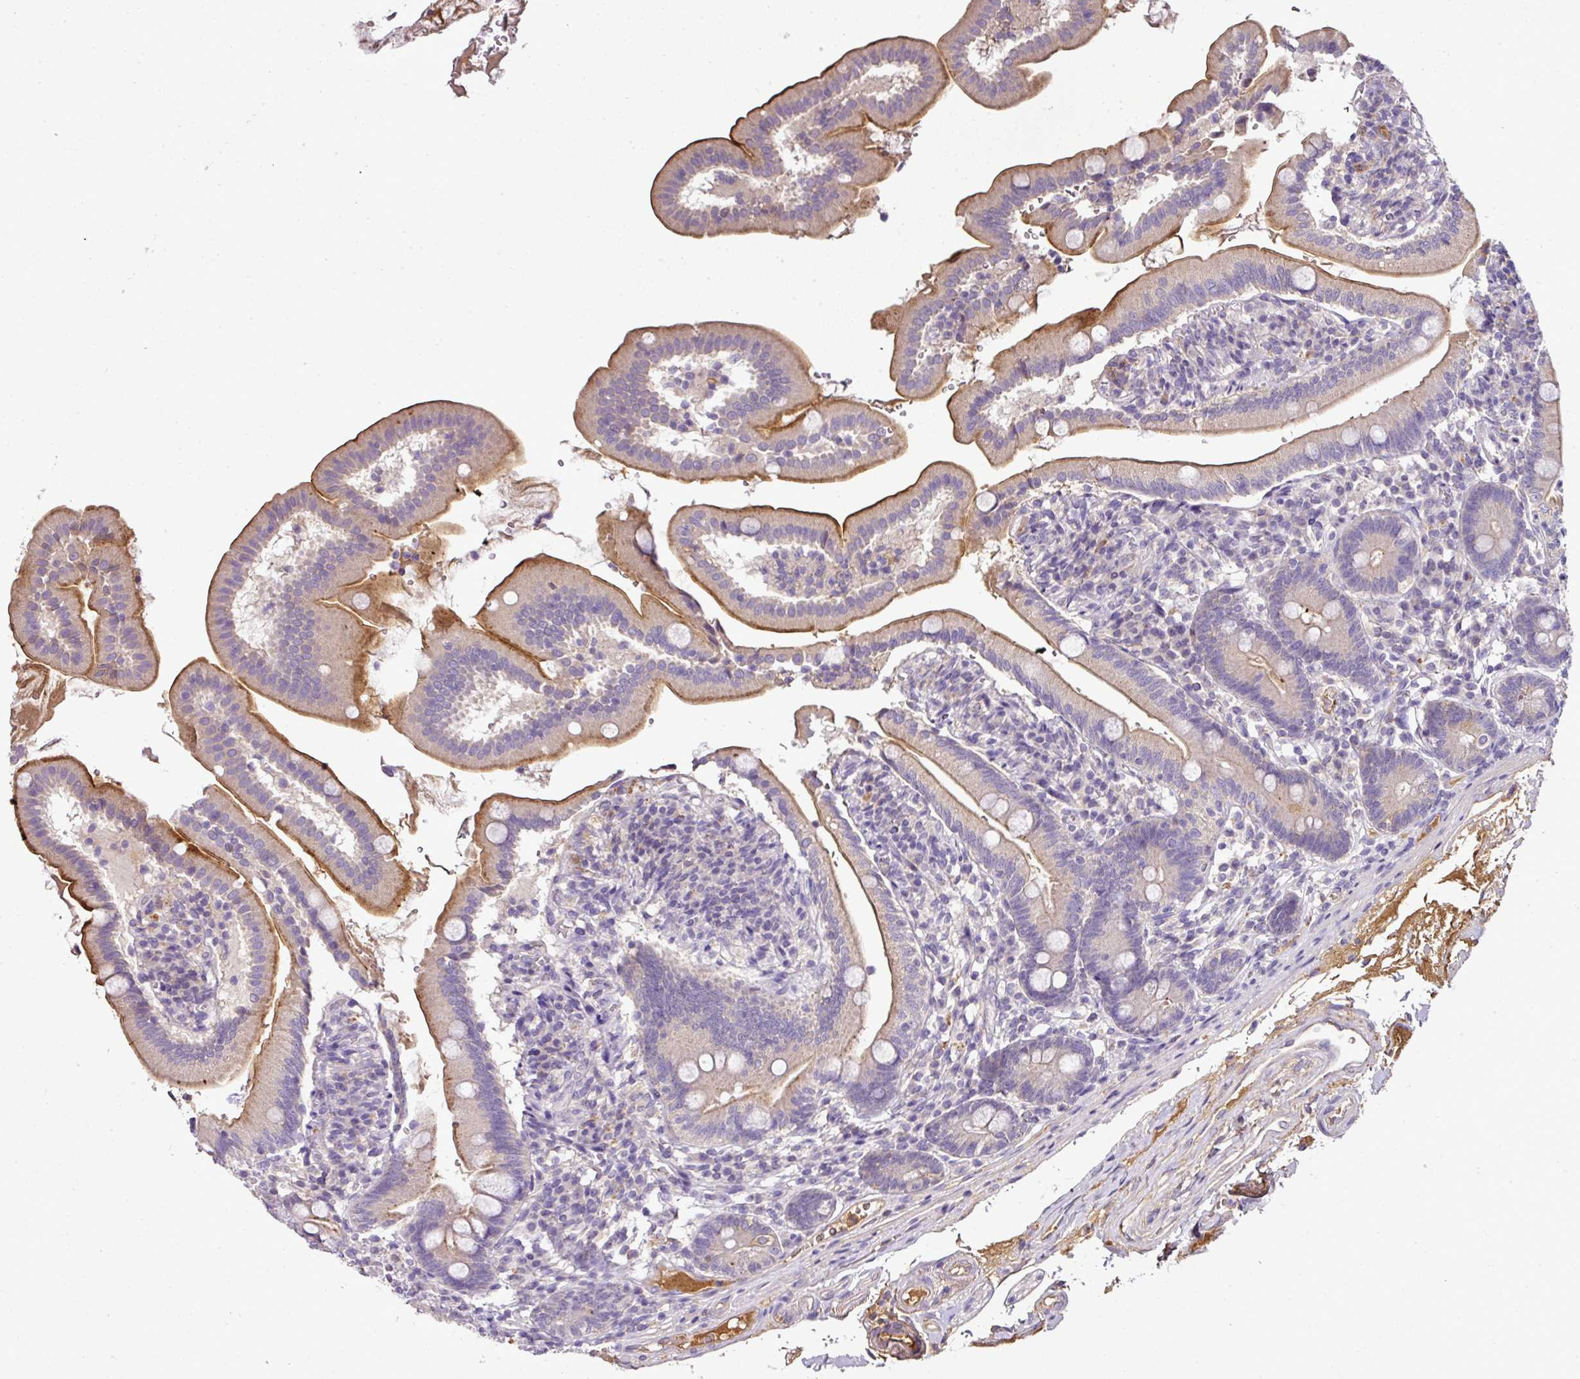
{"staining": {"intensity": "moderate", "quantity": "25%-75%", "location": "cytoplasmic/membranous"}, "tissue": "duodenum", "cell_type": "Glandular cells", "image_type": "normal", "snomed": [{"axis": "morphology", "description": "Normal tissue, NOS"}, {"axis": "topography", "description": "Duodenum"}], "caption": "Protein staining of benign duodenum shows moderate cytoplasmic/membranous staining in about 25%-75% of glandular cells.", "gene": "CAB39L", "patient": {"sex": "female", "age": 67}}